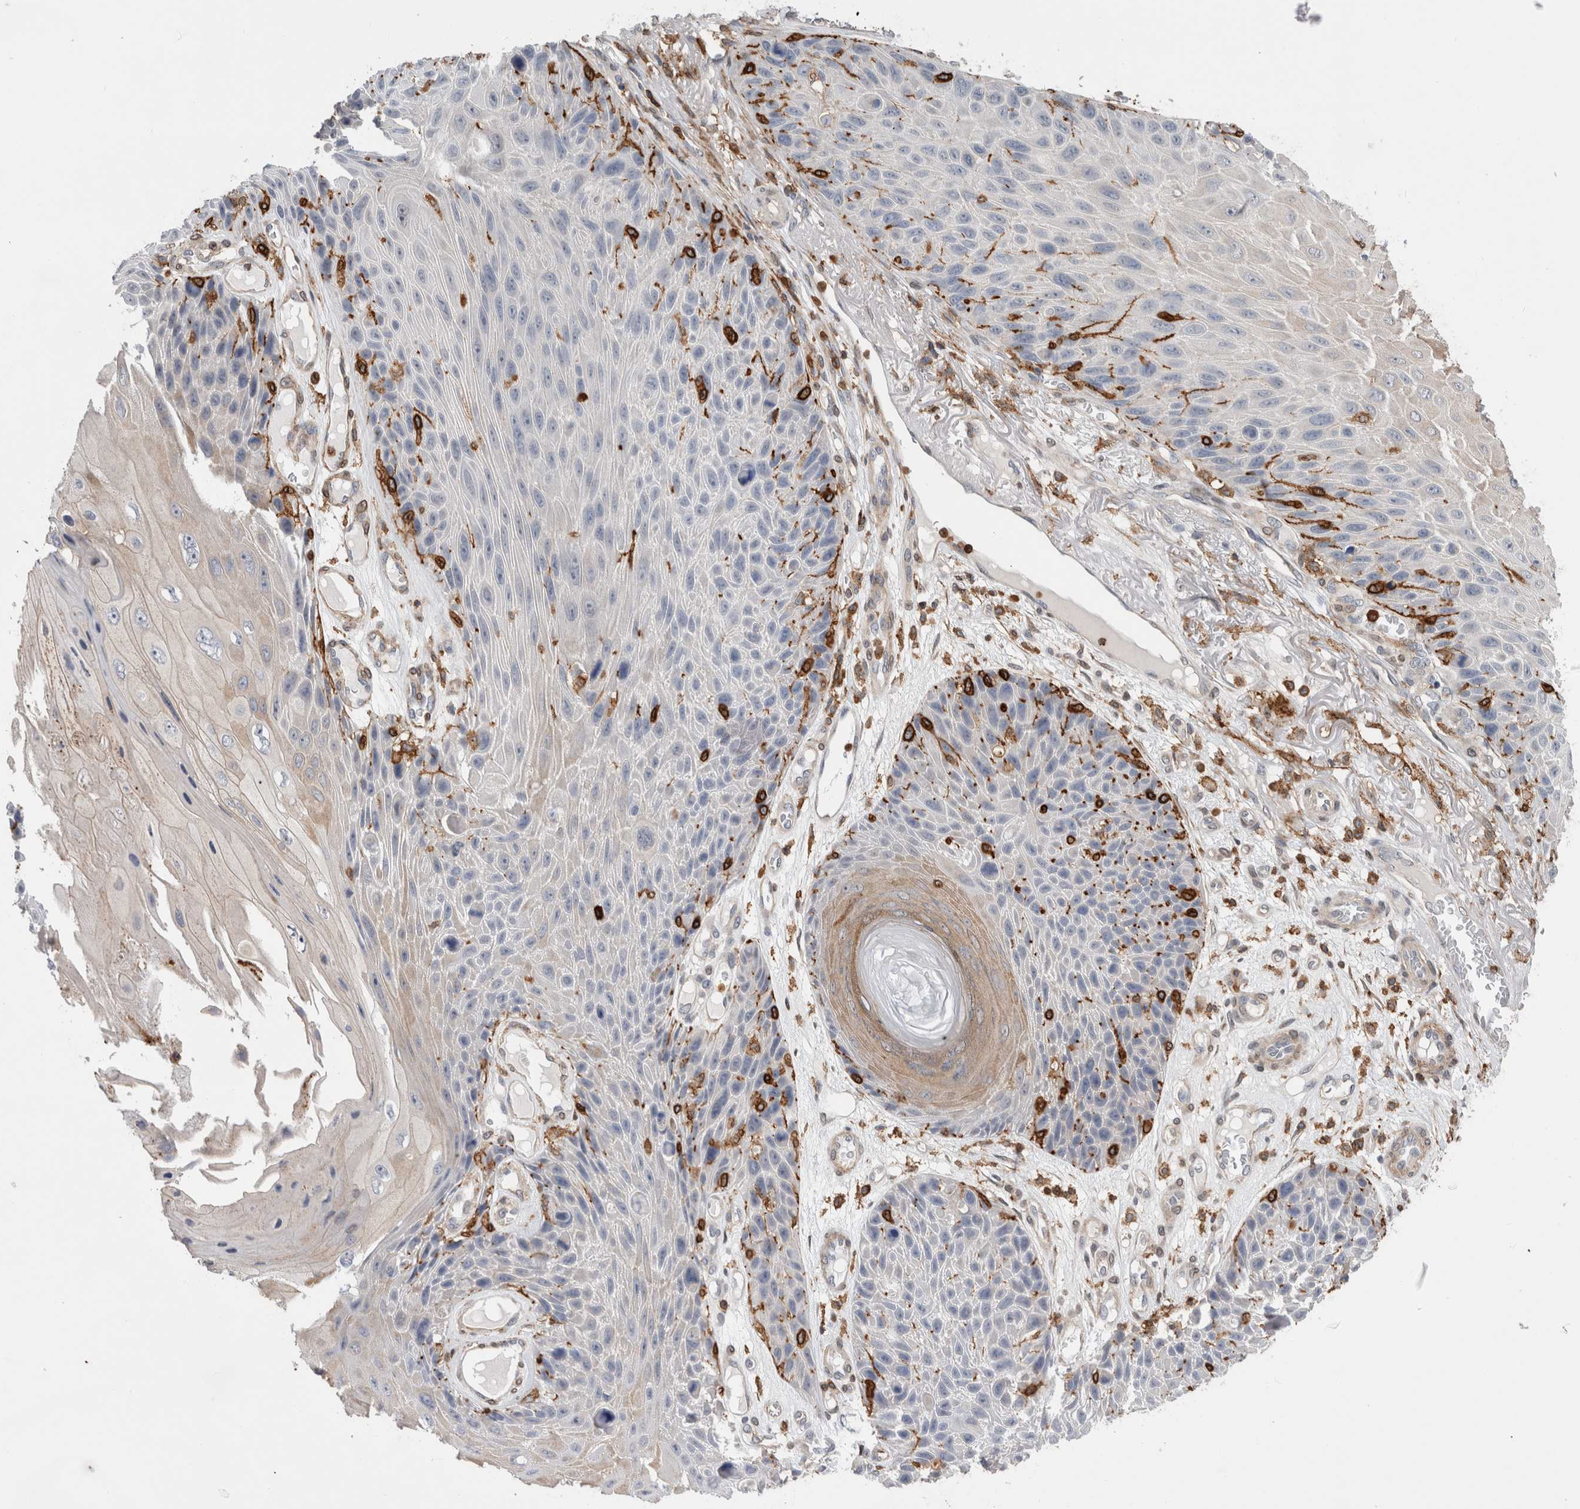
{"staining": {"intensity": "negative", "quantity": "none", "location": "none"}, "tissue": "skin cancer", "cell_type": "Tumor cells", "image_type": "cancer", "snomed": [{"axis": "morphology", "description": "Squamous cell carcinoma, NOS"}, {"axis": "topography", "description": "Skin"}], "caption": "This image is of skin cancer (squamous cell carcinoma) stained with immunohistochemistry (IHC) to label a protein in brown with the nuclei are counter-stained blue. There is no staining in tumor cells. Nuclei are stained in blue.", "gene": "CCDC88B", "patient": {"sex": "female", "age": 88}}